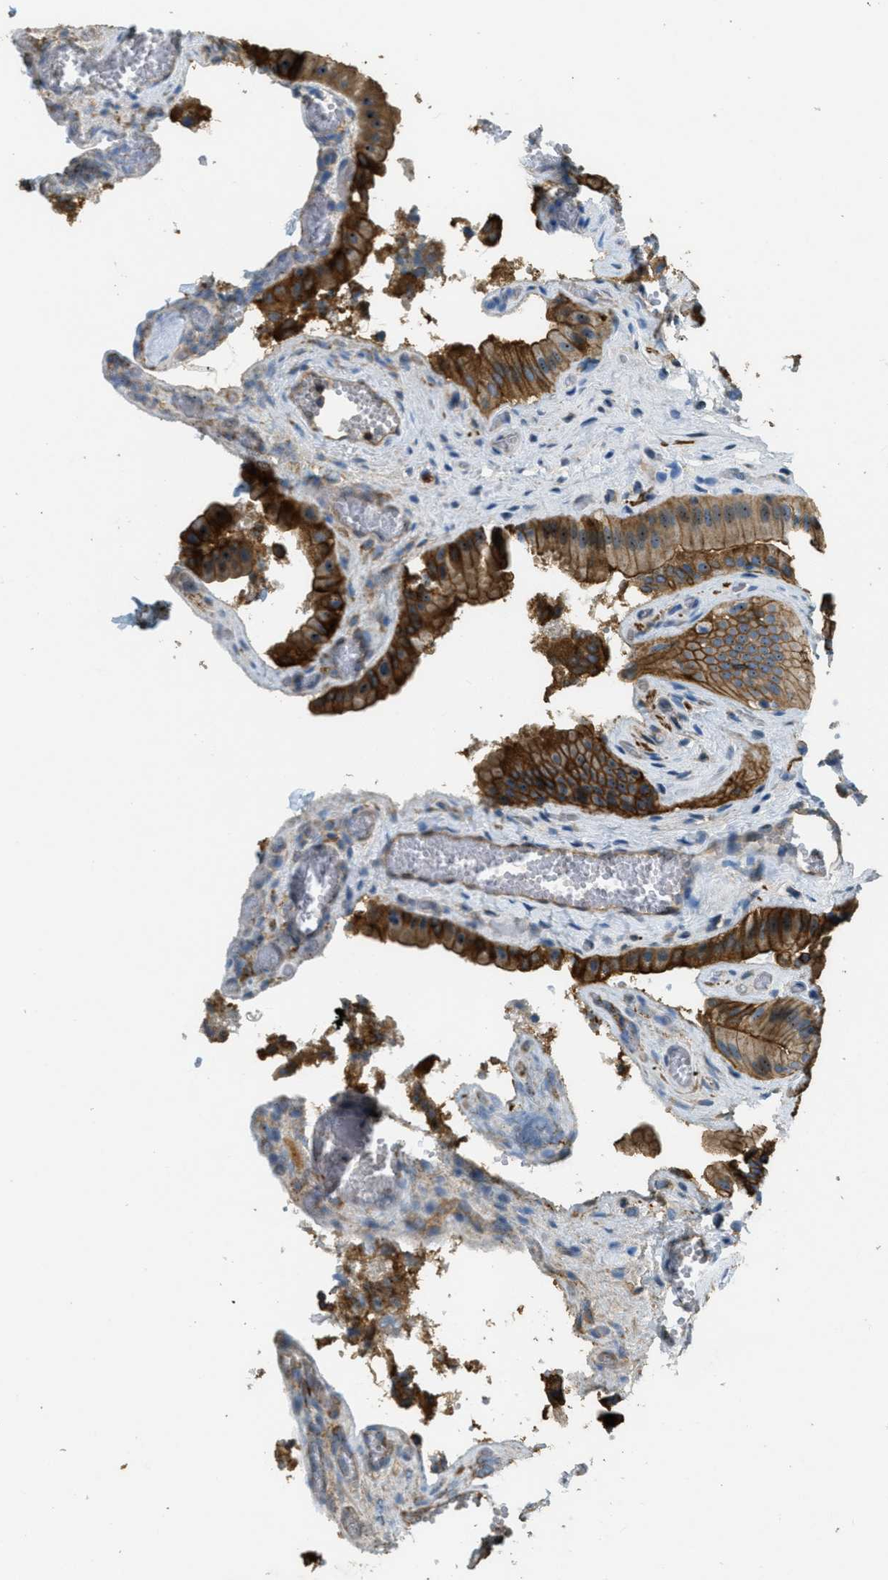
{"staining": {"intensity": "moderate", "quantity": ">75%", "location": "cytoplasmic/membranous,nuclear"}, "tissue": "gallbladder", "cell_type": "Glandular cells", "image_type": "normal", "snomed": [{"axis": "morphology", "description": "Normal tissue, NOS"}, {"axis": "topography", "description": "Gallbladder"}], "caption": "Brown immunohistochemical staining in unremarkable gallbladder shows moderate cytoplasmic/membranous,nuclear expression in about >75% of glandular cells. The staining was performed using DAB (3,3'-diaminobenzidine) to visualize the protein expression in brown, while the nuclei were stained in blue with hematoxylin (Magnification: 20x).", "gene": "OSMR", "patient": {"sex": "male", "age": 49}}